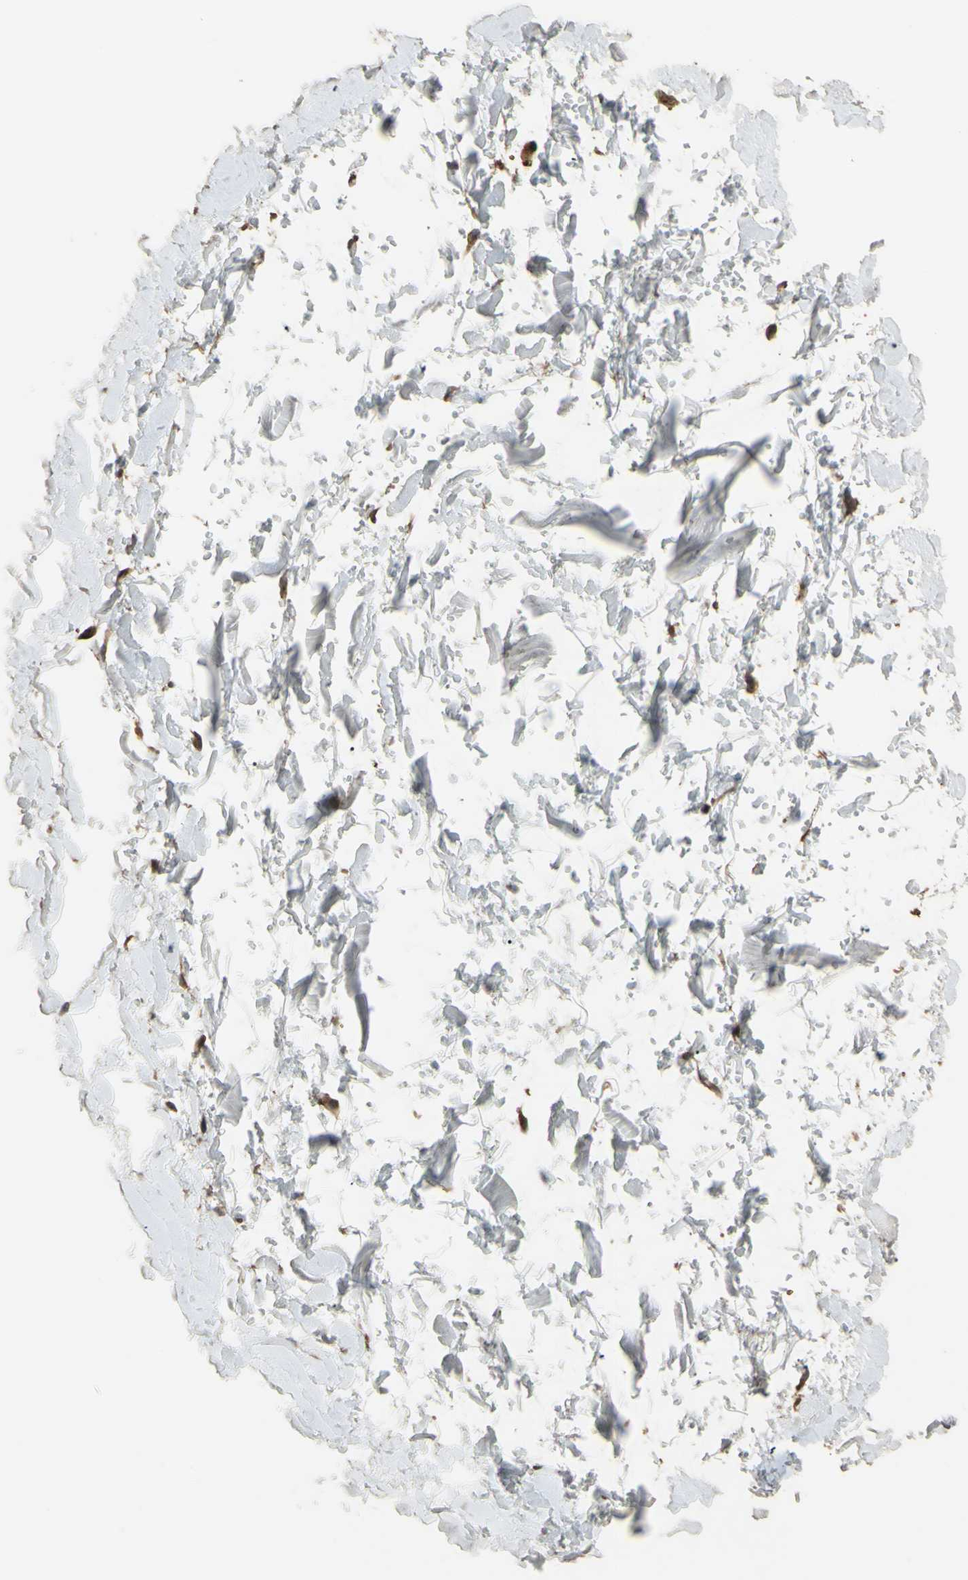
{"staining": {"intensity": "weak", "quantity": ">75%", "location": "cytoplasmic/membranous"}, "tissue": "adipose tissue", "cell_type": "Adipocytes", "image_type": "normal", "snomed": [{"axis": "morphology", "description": "Normal tissue, NOS"}, {"axis": "topography", "description": "Soft tissue"}], "caption": "Protein expression analysis of benign human adipose tissue reveals weak cytoplasmic/membranous staining in about >75% of adipocytes. (brown staining indicates protein expression, while blue staining denotes nuclei).", "gene": "SHROOM4", "patient": {"sex": "male", "age": 72}}